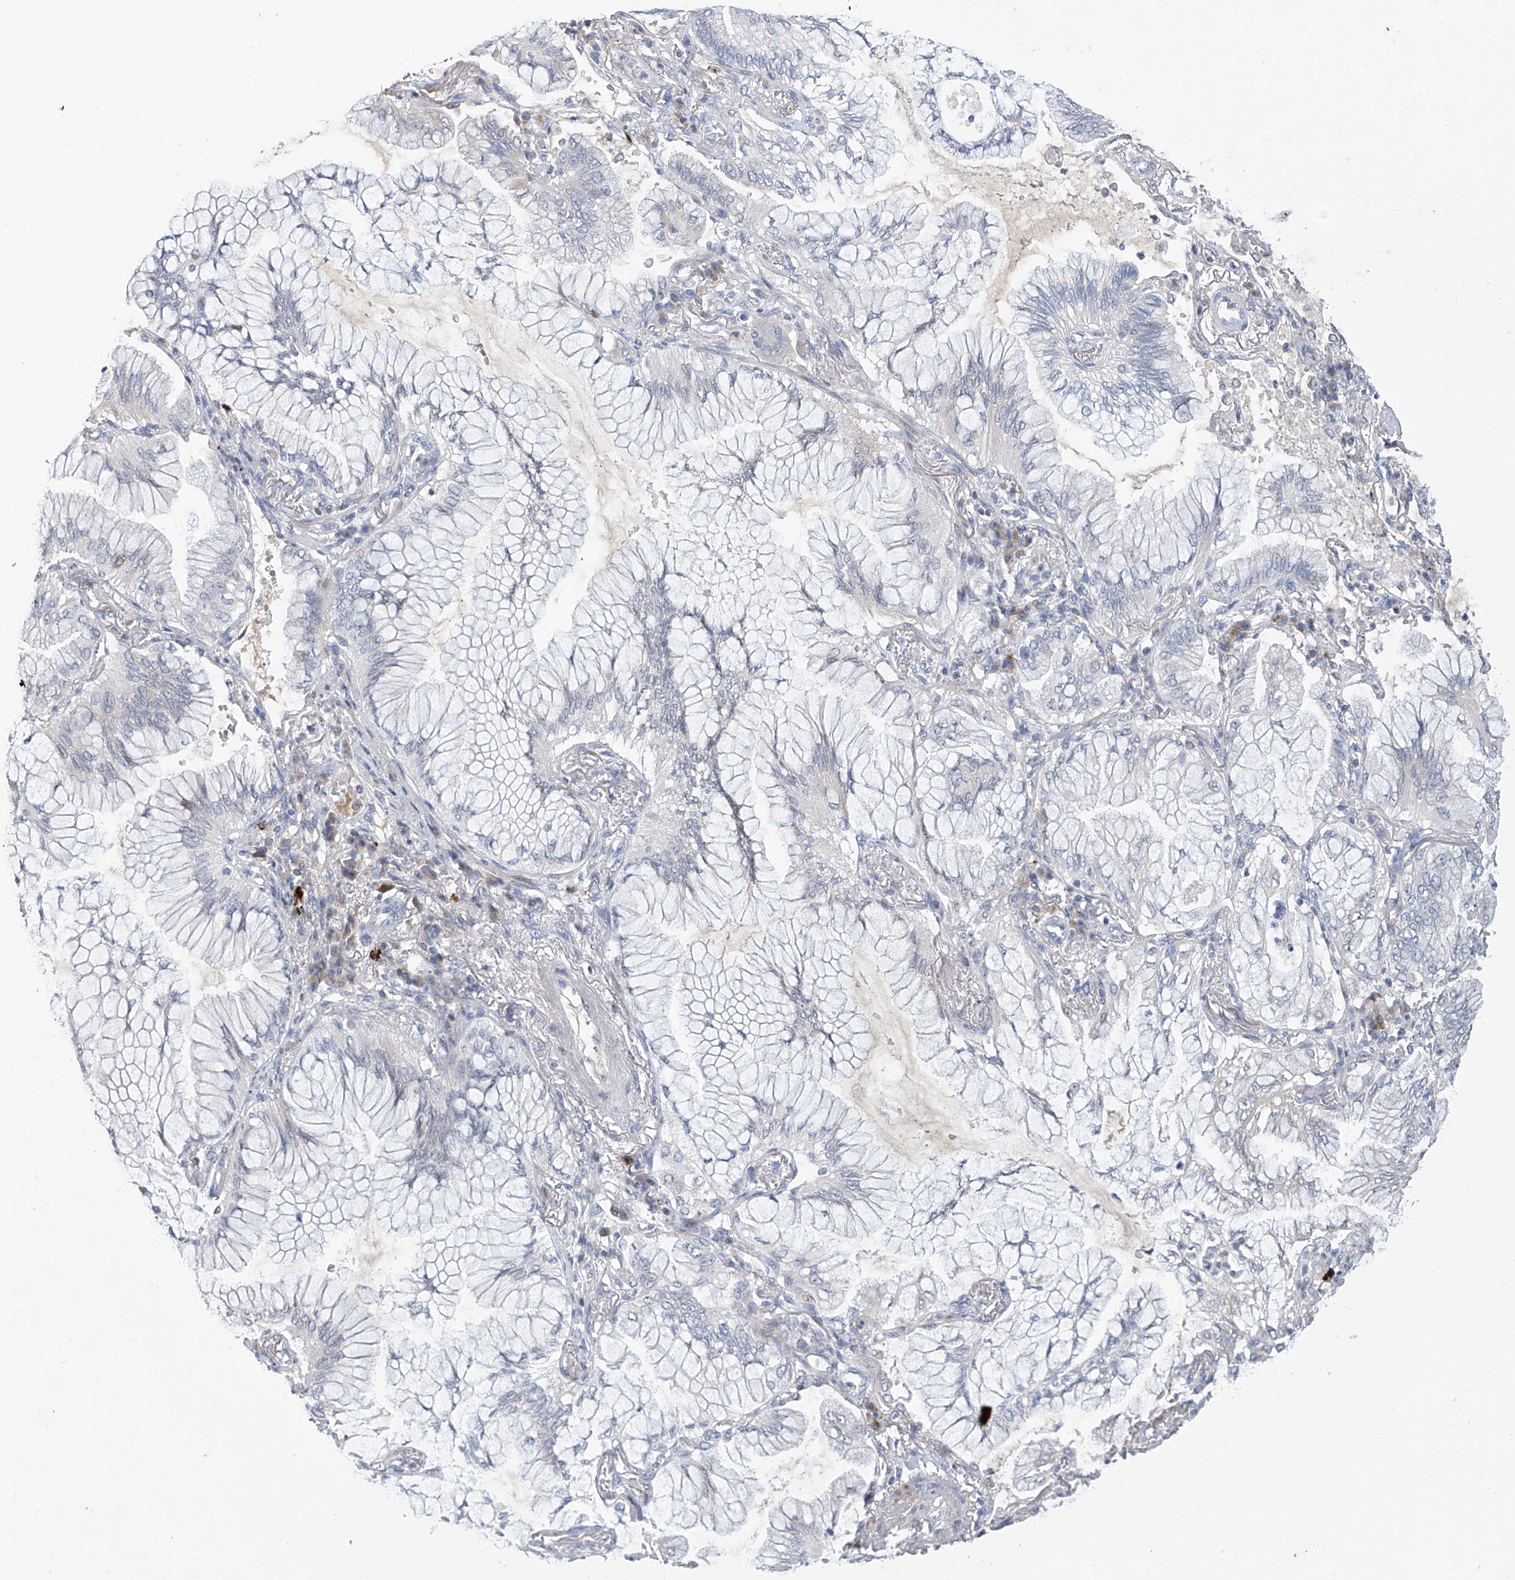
{"staining": {"intensity": "negative", "quantity": "none", "location": "none"}, "tissue": "lung cancer", "cell_type": "Tumor cells", "image_type": "cancer", "snomed": [{"axis": "morphology", "description": "Adenocarcinoma, NOS"}, {"axis": "topography", "description": "Lung"}], "caption": "Micrograph shows no significant protein staining in tumor cells of lung cancer.", "gene": "SLCO4A1", "patient": {"sex": "female", "age": 70}}